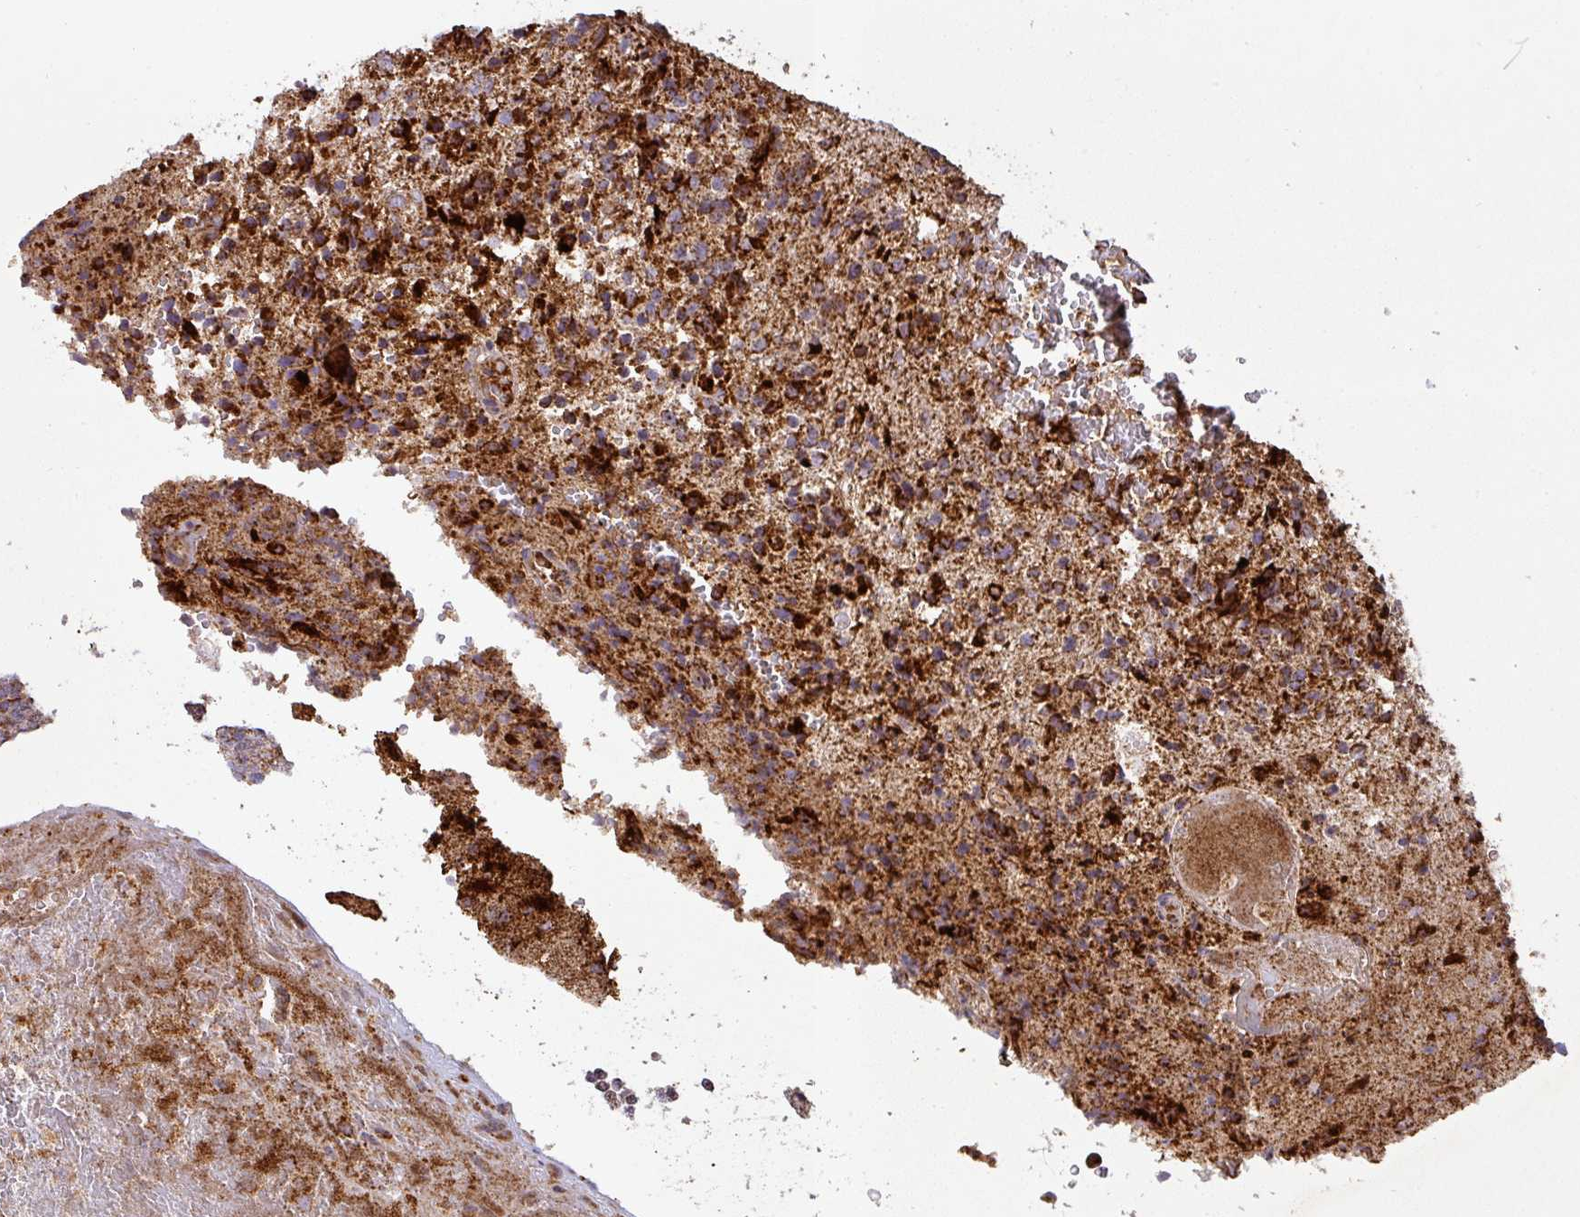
{"staining": {"intensity": "strong", "quantity": ">75%", "location": "cytoplasmic/membranous"}, "tissue": "glioma", "cell_type": "Tumor cells", "image_type": "cancer", "snomed": [{"axis": "morphology", "description": "Normal tissue, NOS"}, {"axis": "morphology", "description": "Glioma, malignant, High grade"}, {"axis": "topography", "description": "Cerebral cortex"}], "caption": "IHC of human glioma shows high levels of strong cytoplasmic/membranous staining in about >75% of tumor cells.", "gene": "GPD2", "patient": {"sex": "male", "age": 56}}